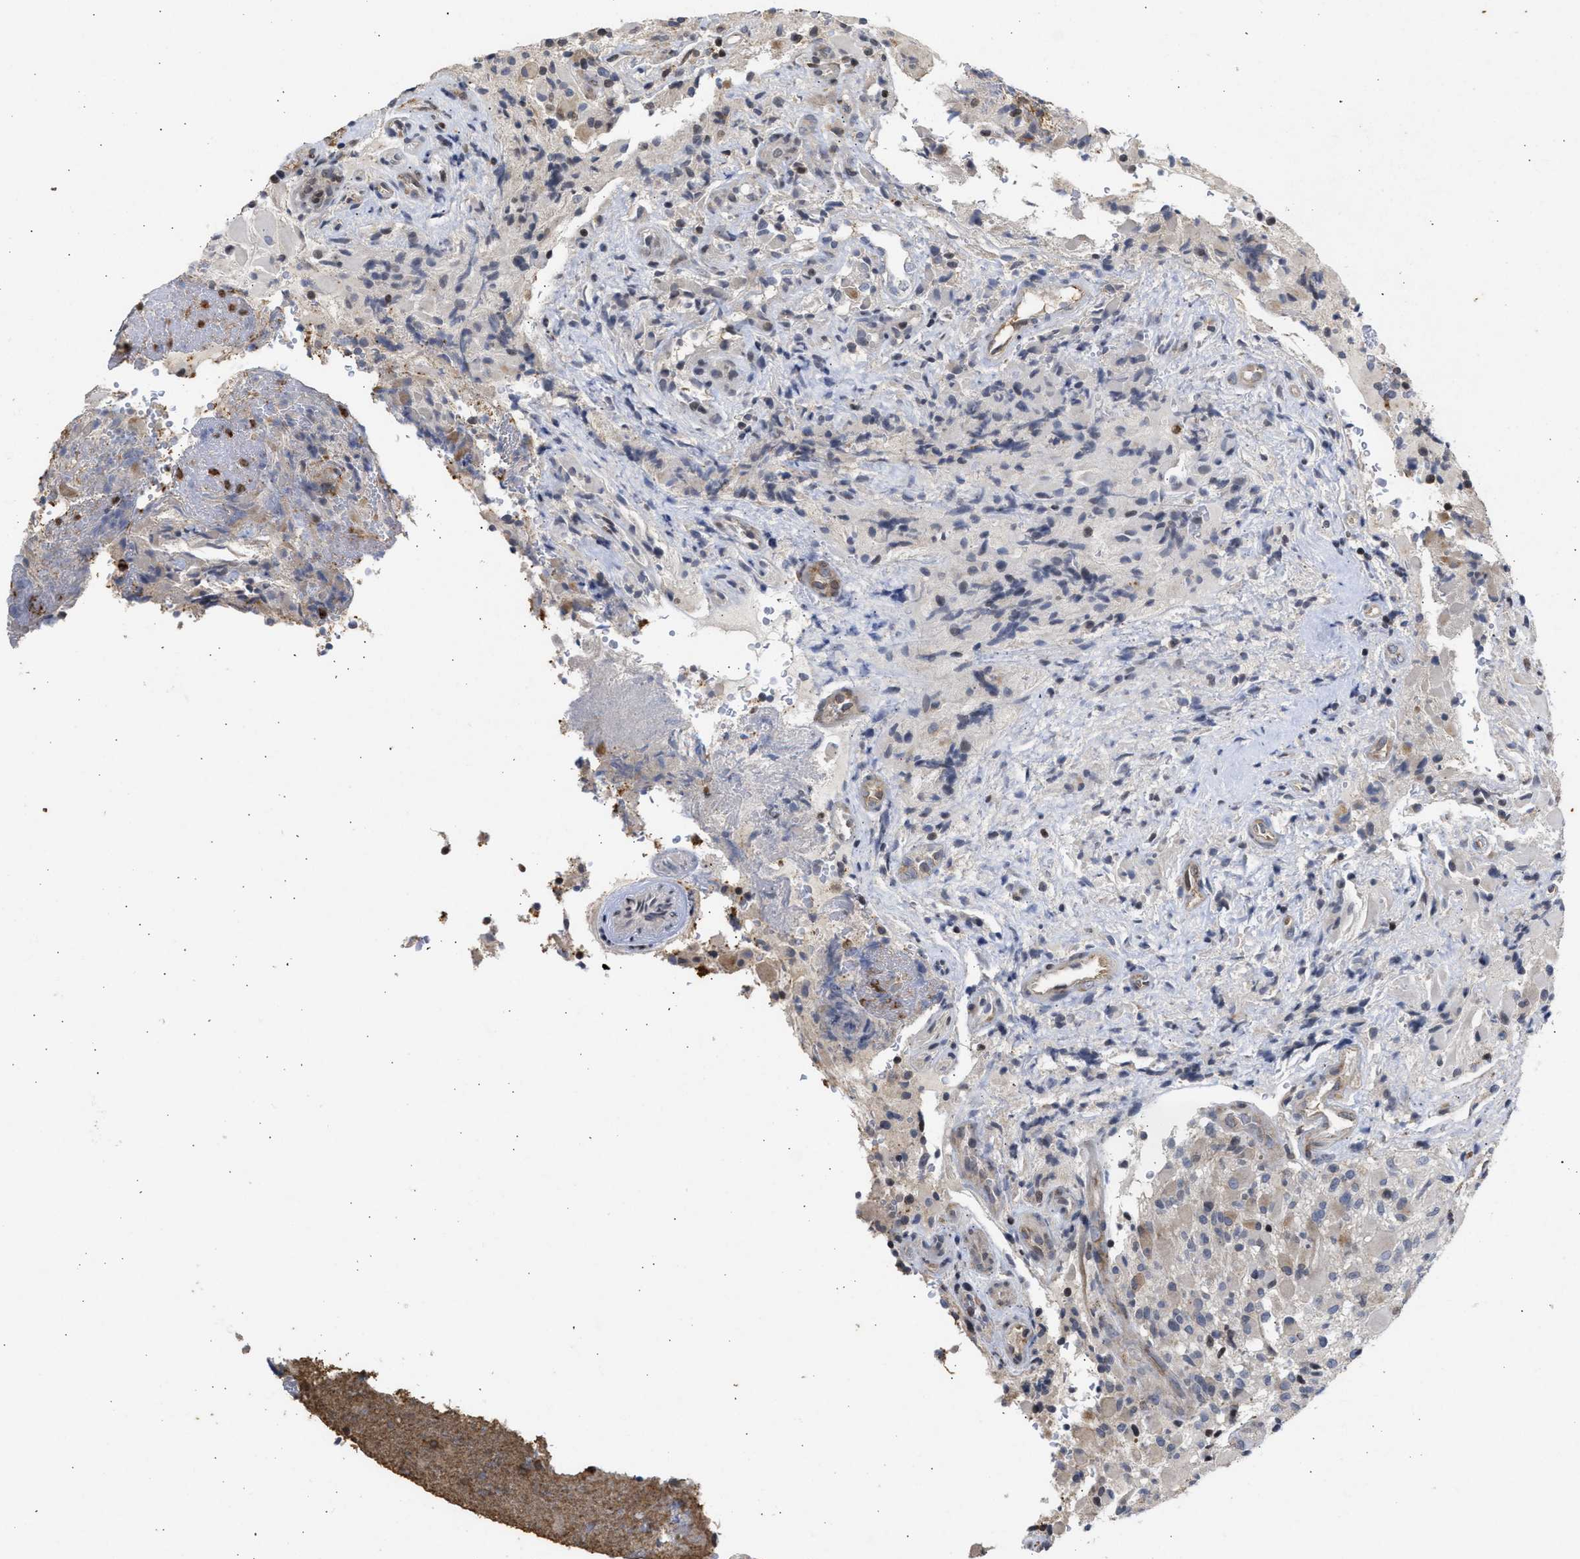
{"staining": {"intensity": "moderate", "quantity": "<25%", "location": "cytoplasmic/membranous"}, "tissue": "glioma", "cell_type": "Tumor cells", "image_type": "cancer", "snomed": [{"axis": "morphology", "description": "Glioma, malignant, High grade"}, {"axis": "topography", "description": "Brain"}], "caption": "Immunohistochemical staining of malignant glioma (high-grade) demonstrates moderate cytoplasmic/membranous protein staining in approximately <25% of tumor cells. (DAB IHC with brightfield microscopy, high magnification).", "gene": "ENSG00000142539", "patient": {"sex": "male", "age": 71}}